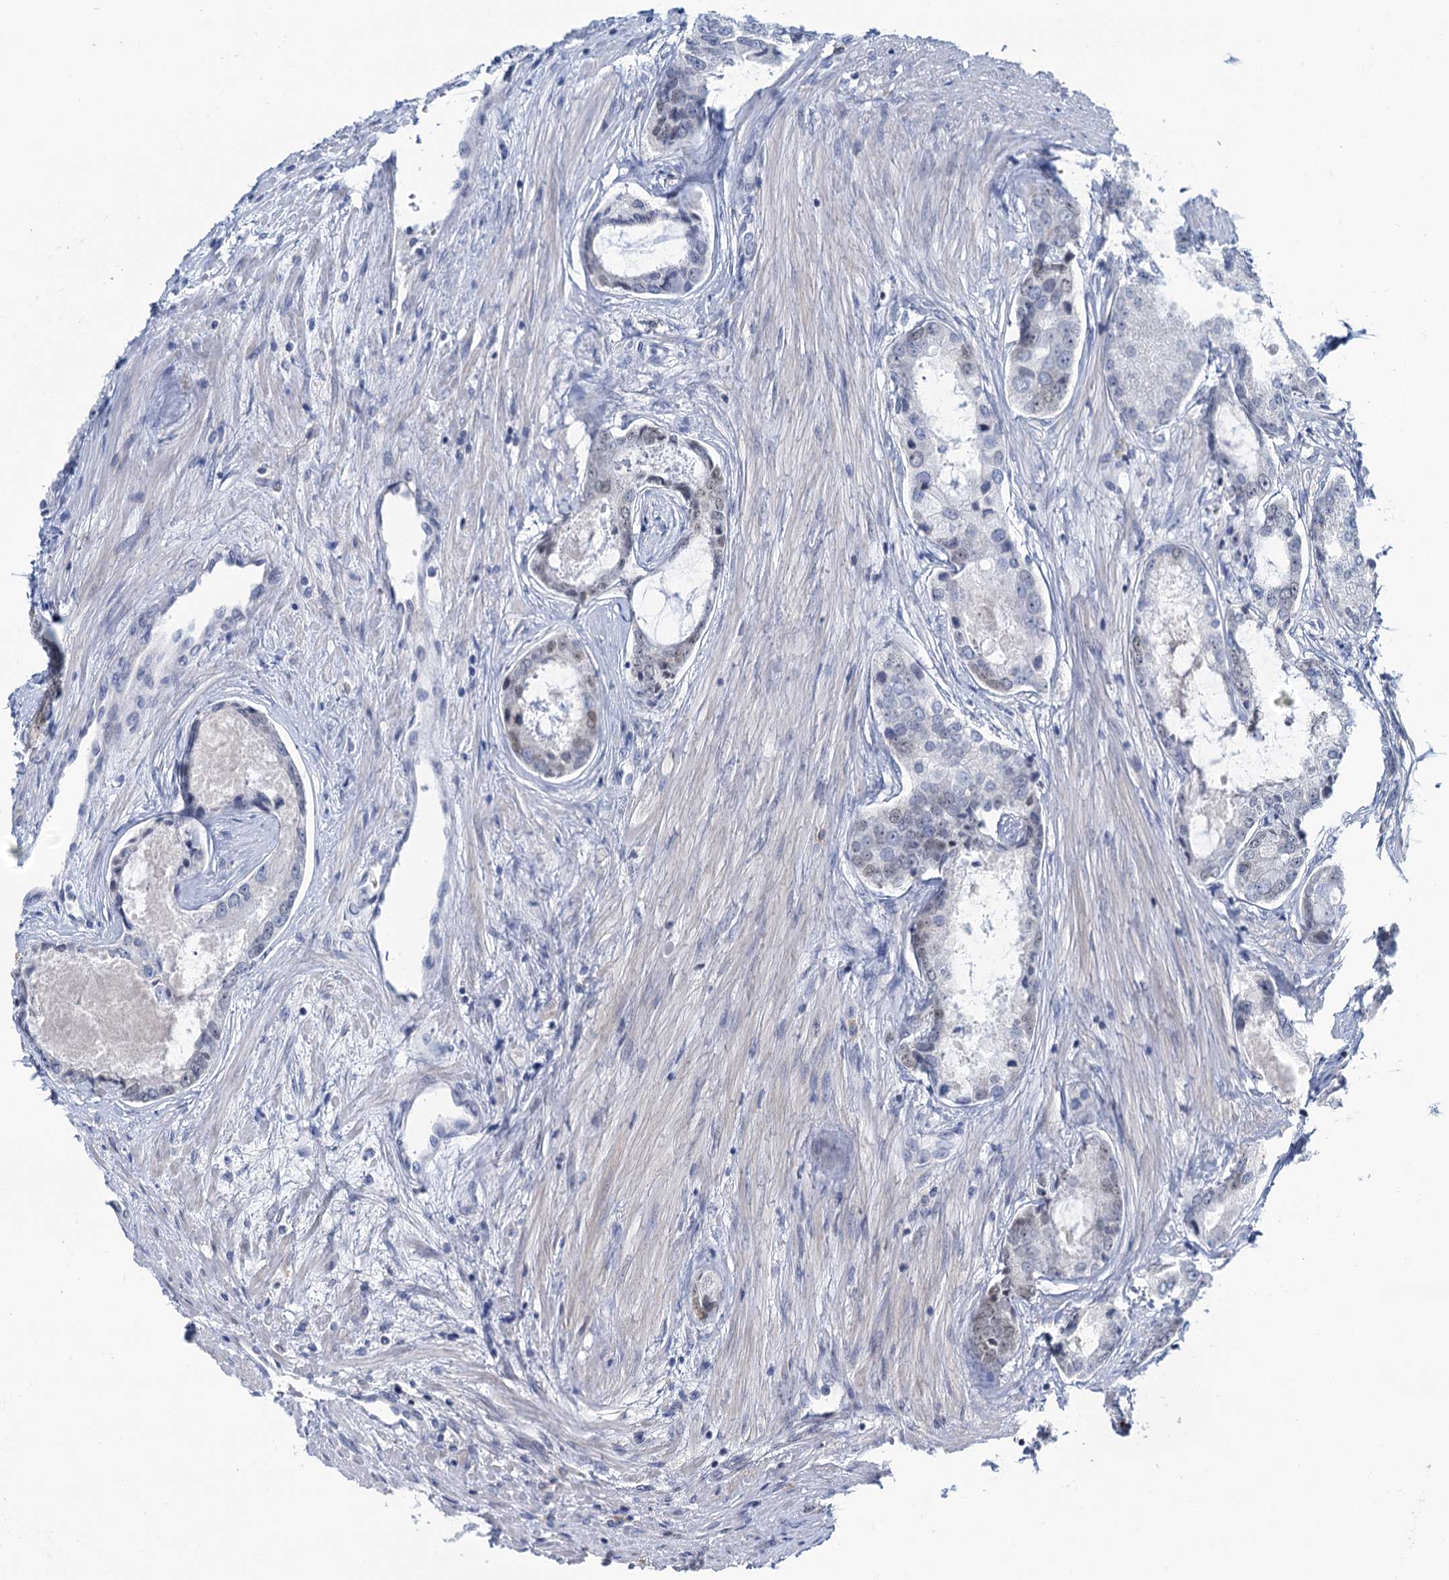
{"staining": {"intensity": "negative", "quantity": "none", "location": "none"}, "tissue": "prostate cancer", "cell_type": "Tumor cells", "image_type": "cancer", "snomed": [{"axis": "morphology", "description": "Adenocarcinoma, Low grade"}, {"axis": "topography", "description": "Prostate"}], "caption": "Immunohistochemistry (IHC) photomicrograph of prostate cancer stained for a protein (brown), which reveals no expression in tumor cells.", "gene": "TOX3", "patient": {"sex": "male", "age": 68}}